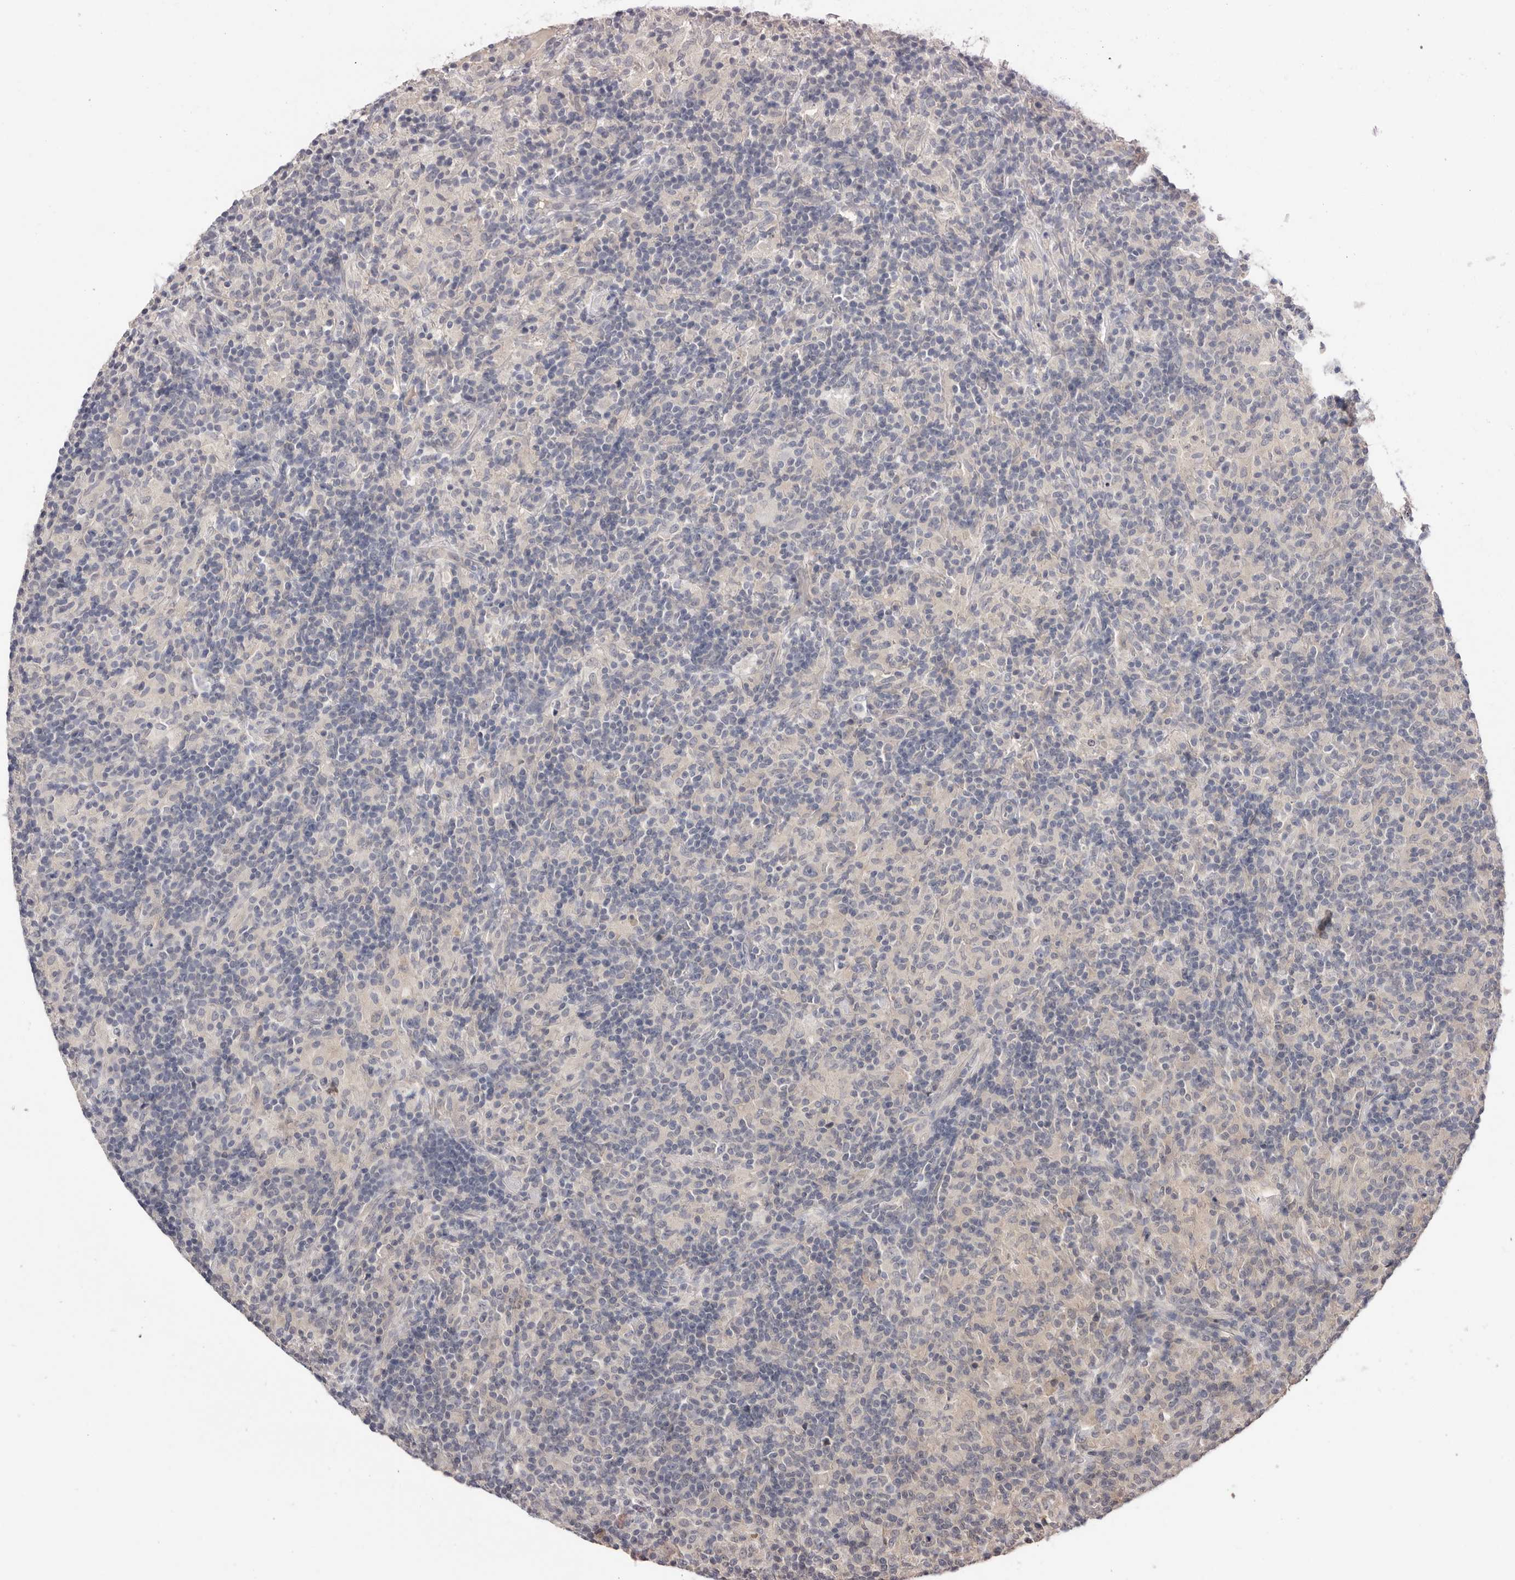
{"staining": {"intensity": "negative", "quantity": "none", "location": "none"}, "tissue": "lymphoma", "cell_type": "Tumor cells", "image_type": "cancer", "snomed": [{"axis": "morphology", "description": "Hodgkin's disease, NOS"}, {"axis": "topography", "description": "Lymph node"}], "caption": "Hodgkin's disease stained for a protein using immunohistochemistry (IHC) shows no expression tumor cells.", "gene": "DOP1A", "patient": {"sex": "male", "age": 70}}